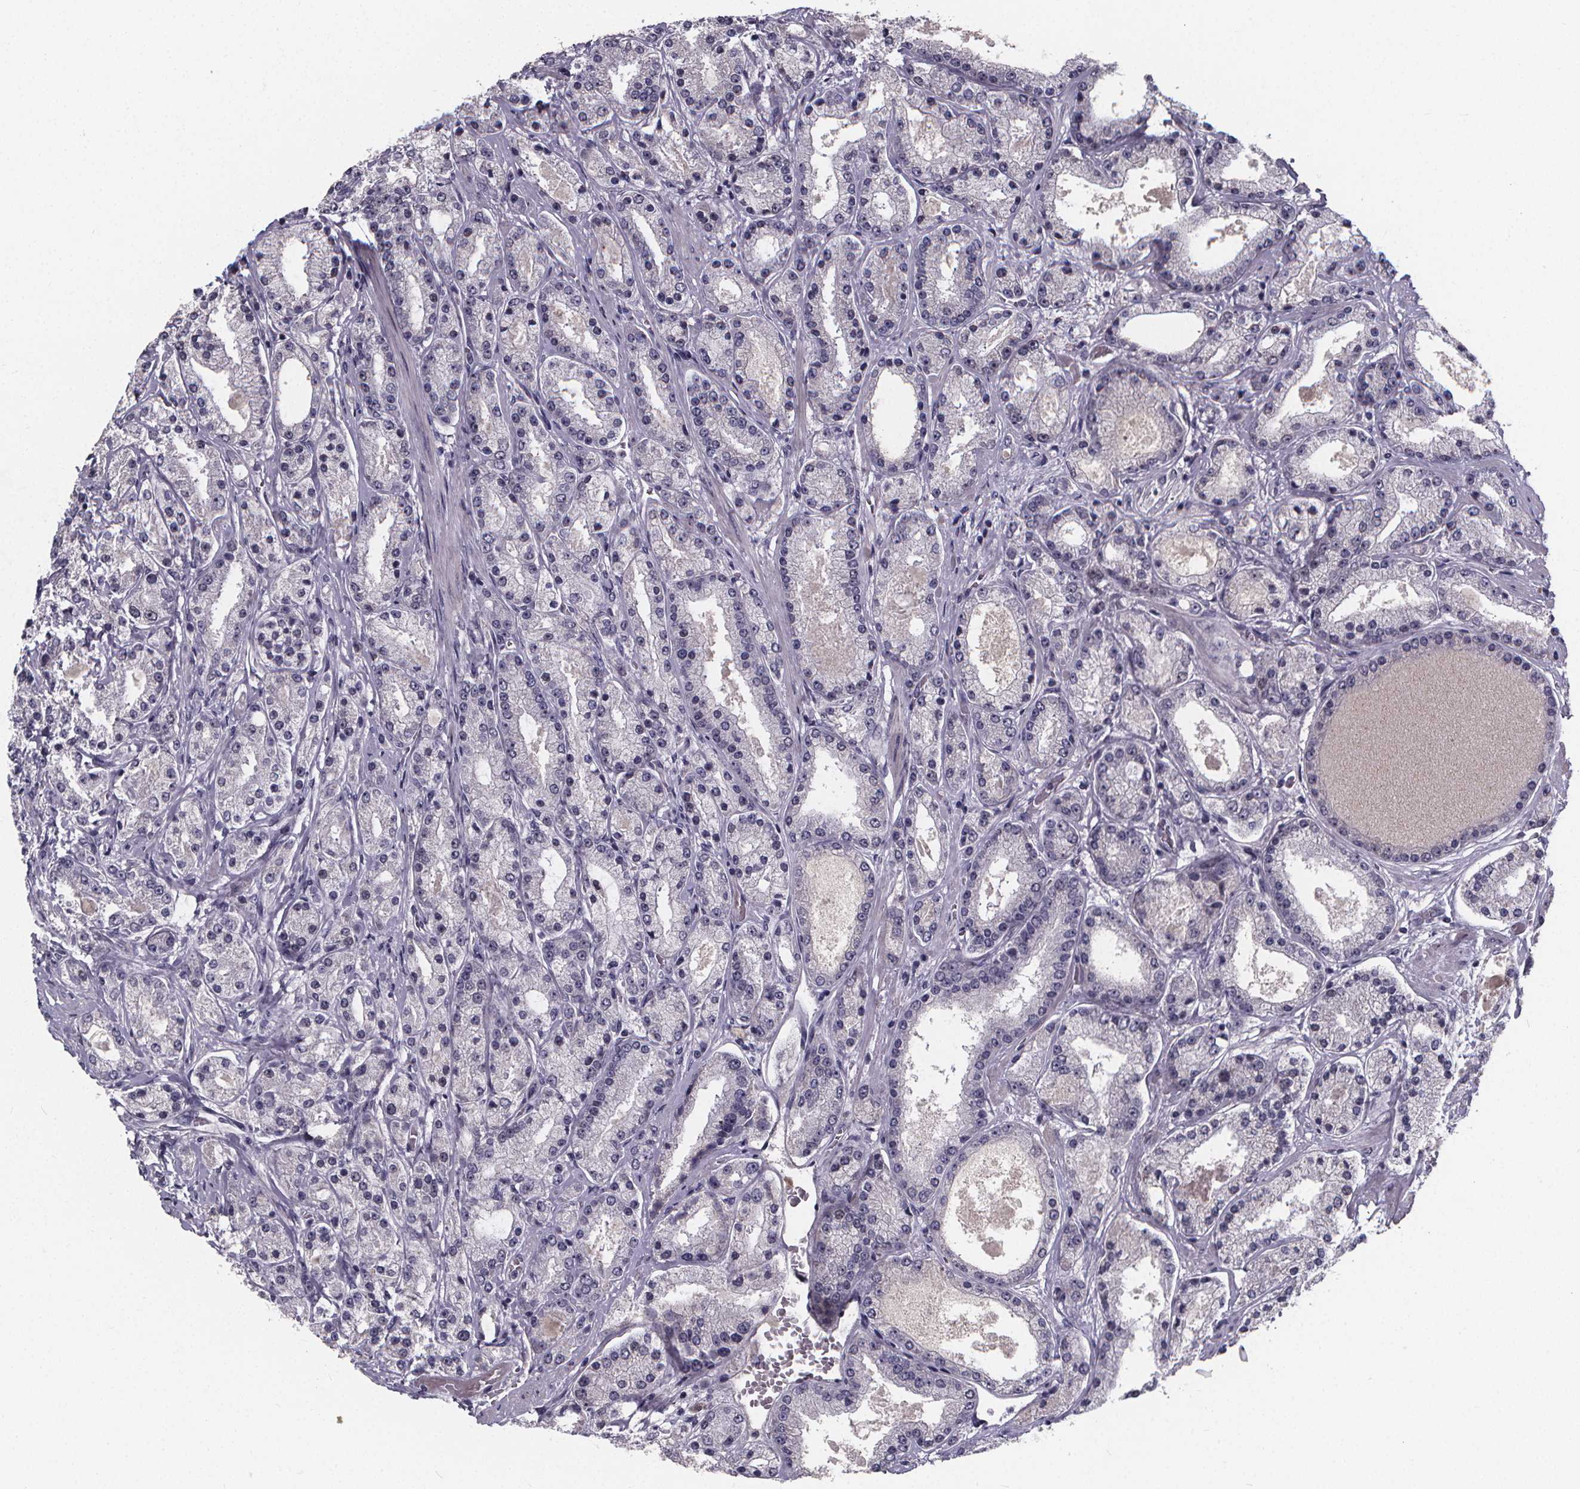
{"staining": {"intensity": "negative", "quantity": "none", "location": "none"}, "tissue": "prostate cancer", "cell_type": "Tumor cells", "image_type": "cancer", "snomed": [{"axis": "morphology", "description": "Adenocarcinoma, High grade"}, {"axis": "topography", "description": "Prostate"}], "caption": "This is an immunohistochemistry (IHC) photomicrograph of human prostate cancer. There is no staining in tumor cells.", "gene": "AGT", "patient": {"sex": "male", "age": 67}}